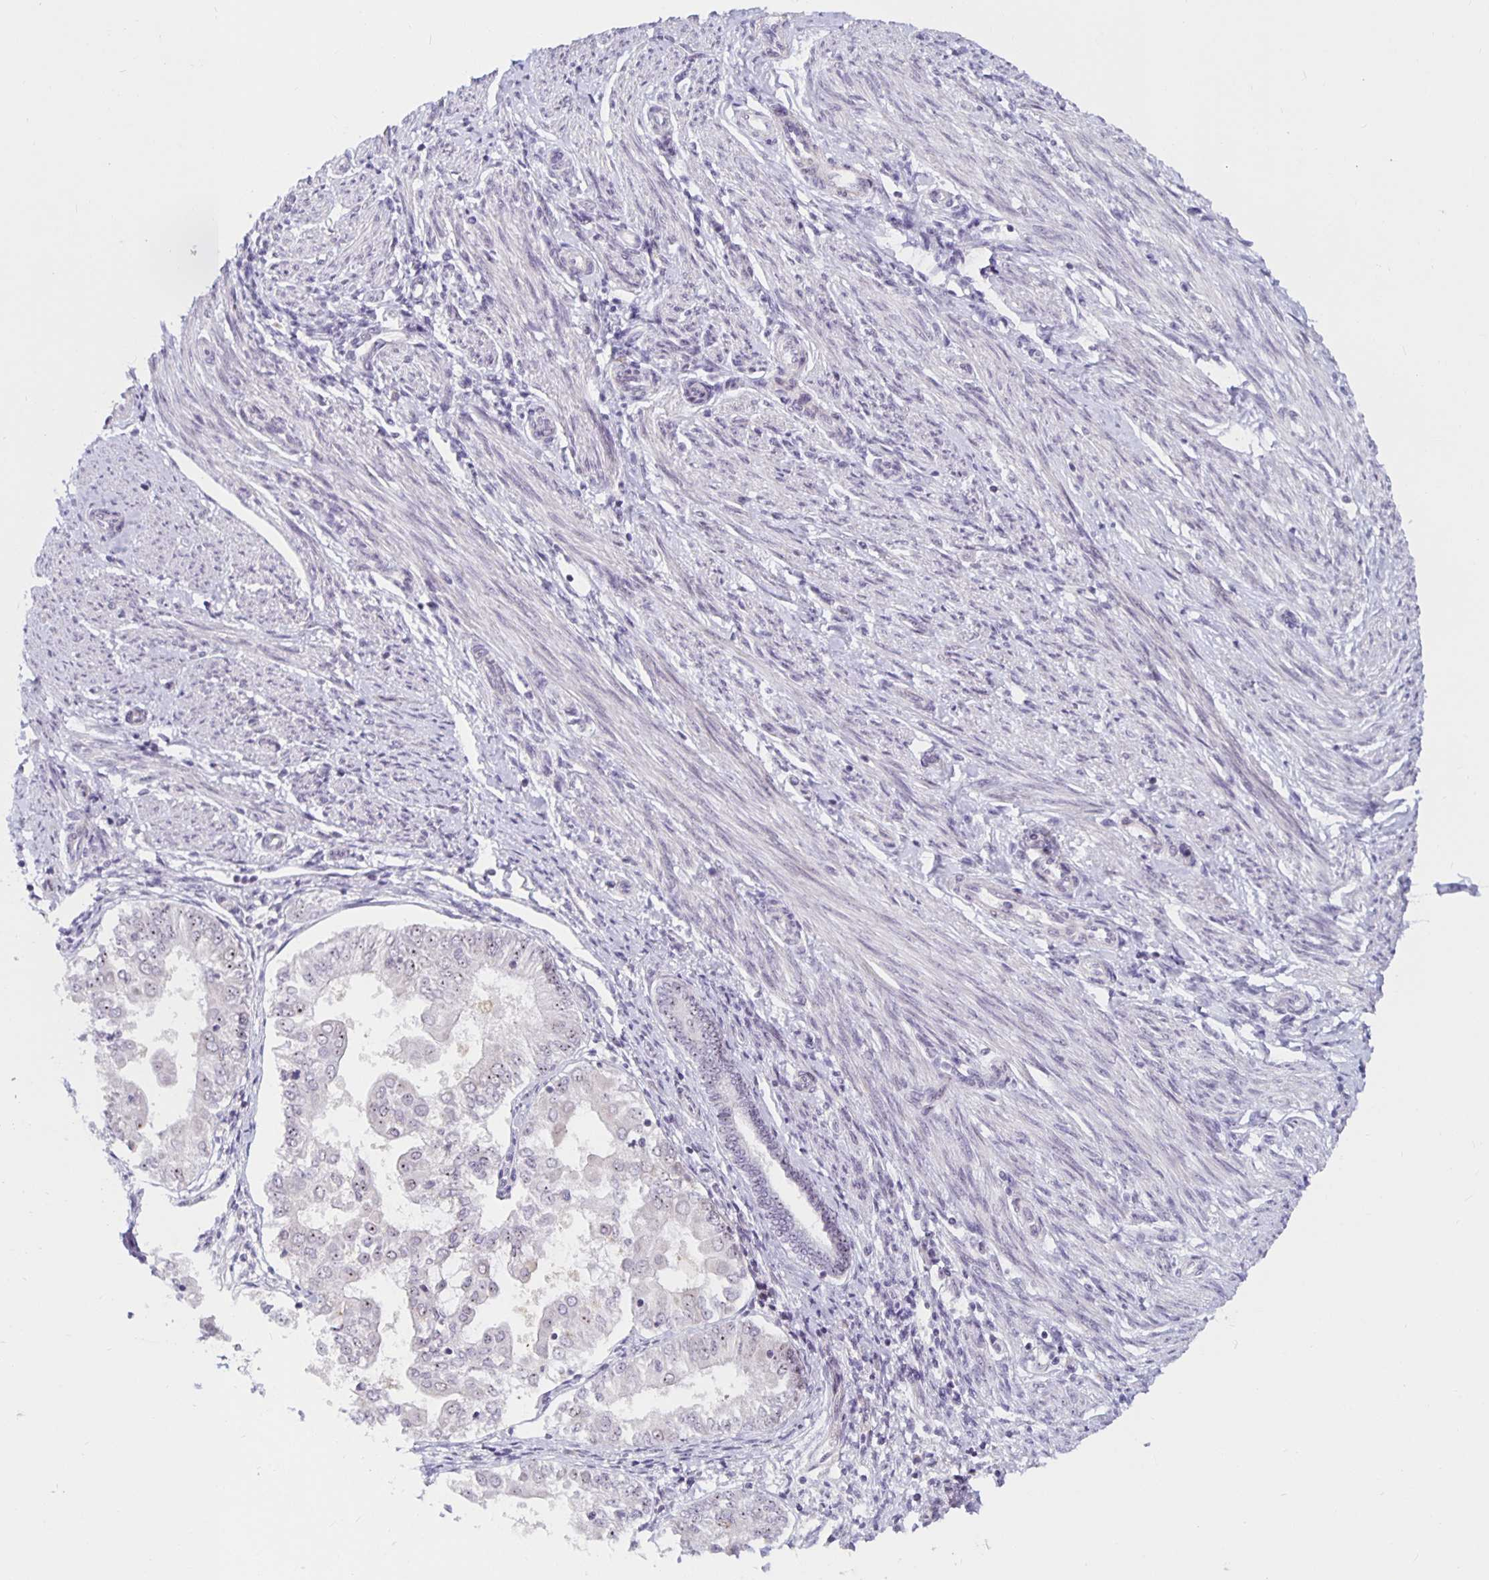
{"staining": {"intensity": "weak", "quantity": "<25%", "location": "nuclear"}, "tissue": "endometrial cancer", "cell_type": "Tumor cells", "image_type": "cancer", "snomed": [{"axis": "morphology", "description": "Adenocarcinoma, NOS"}, {"axis": "topography", "description": "Endometrium"}], "caption": "Endometrial adenocarcinoma stained for a protein using immunohistochemistry exhibits no positivity tumor cells.", "gene": "NUP85", "patient": {"sex": "female", "age": 68}}